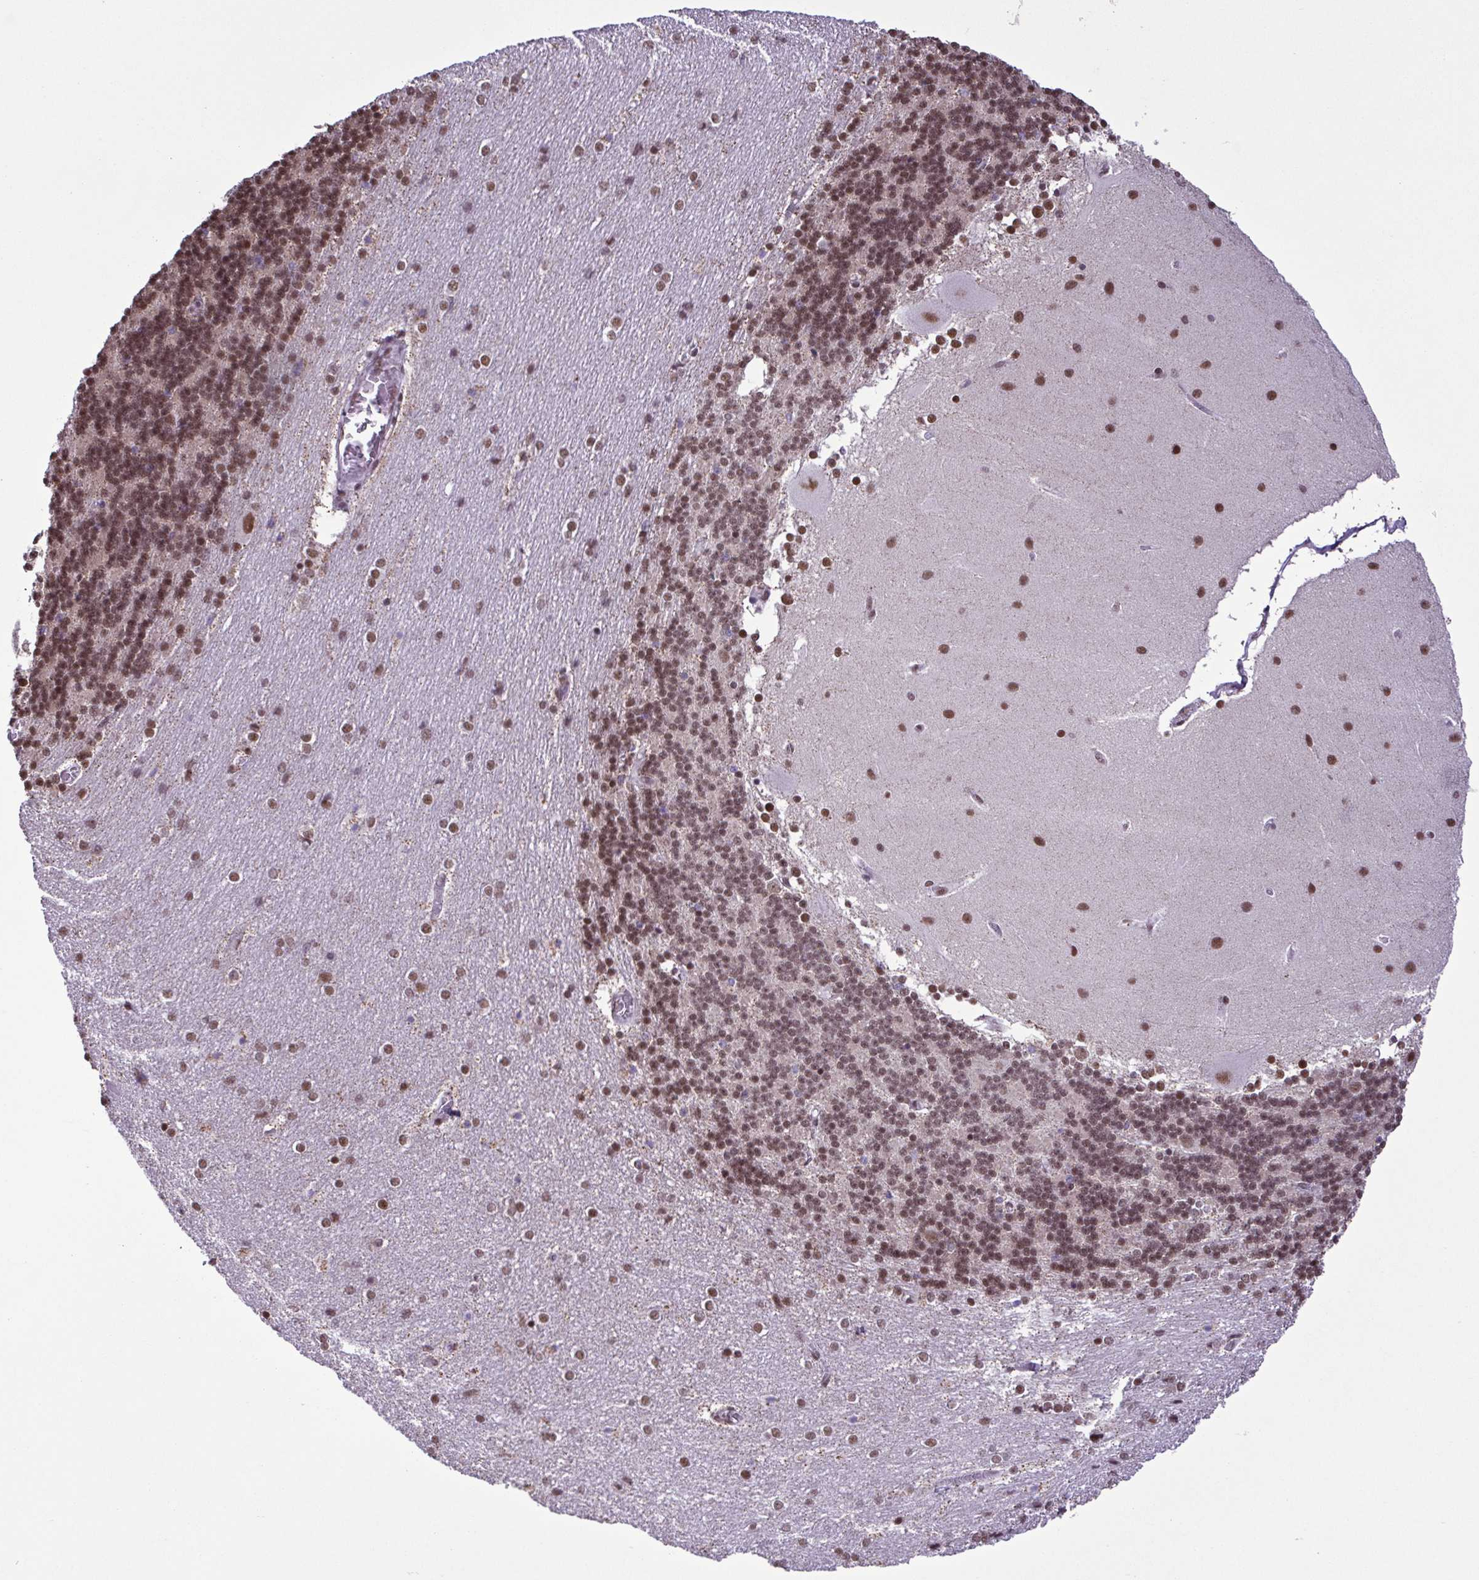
{"staining": {"intensity": "moderate", "quantity": ">75%", "location": "nuclear"}, "tissue": "cerebellum", "cell_type": "Cells in granular layer", "image_type": "normal", "snomed": [{"axis": "morphology", "description": "Normal tissue, NOS"}, {"axis": "topography", "description": "Cerebellum"}], "caption": "DAB (3,3'-diaminobenzidine) immunohistochemical staining of benign cerebellum shows moderate nuclear protein positivity in approximately >75% of cells in granular layer. (Stains: DAB in brown, nuclei in blue, Microscopy: brightfield microscopy at high magnification).", "gene": "TIMM21", "patient": {"sex": "female", "age": 54}}